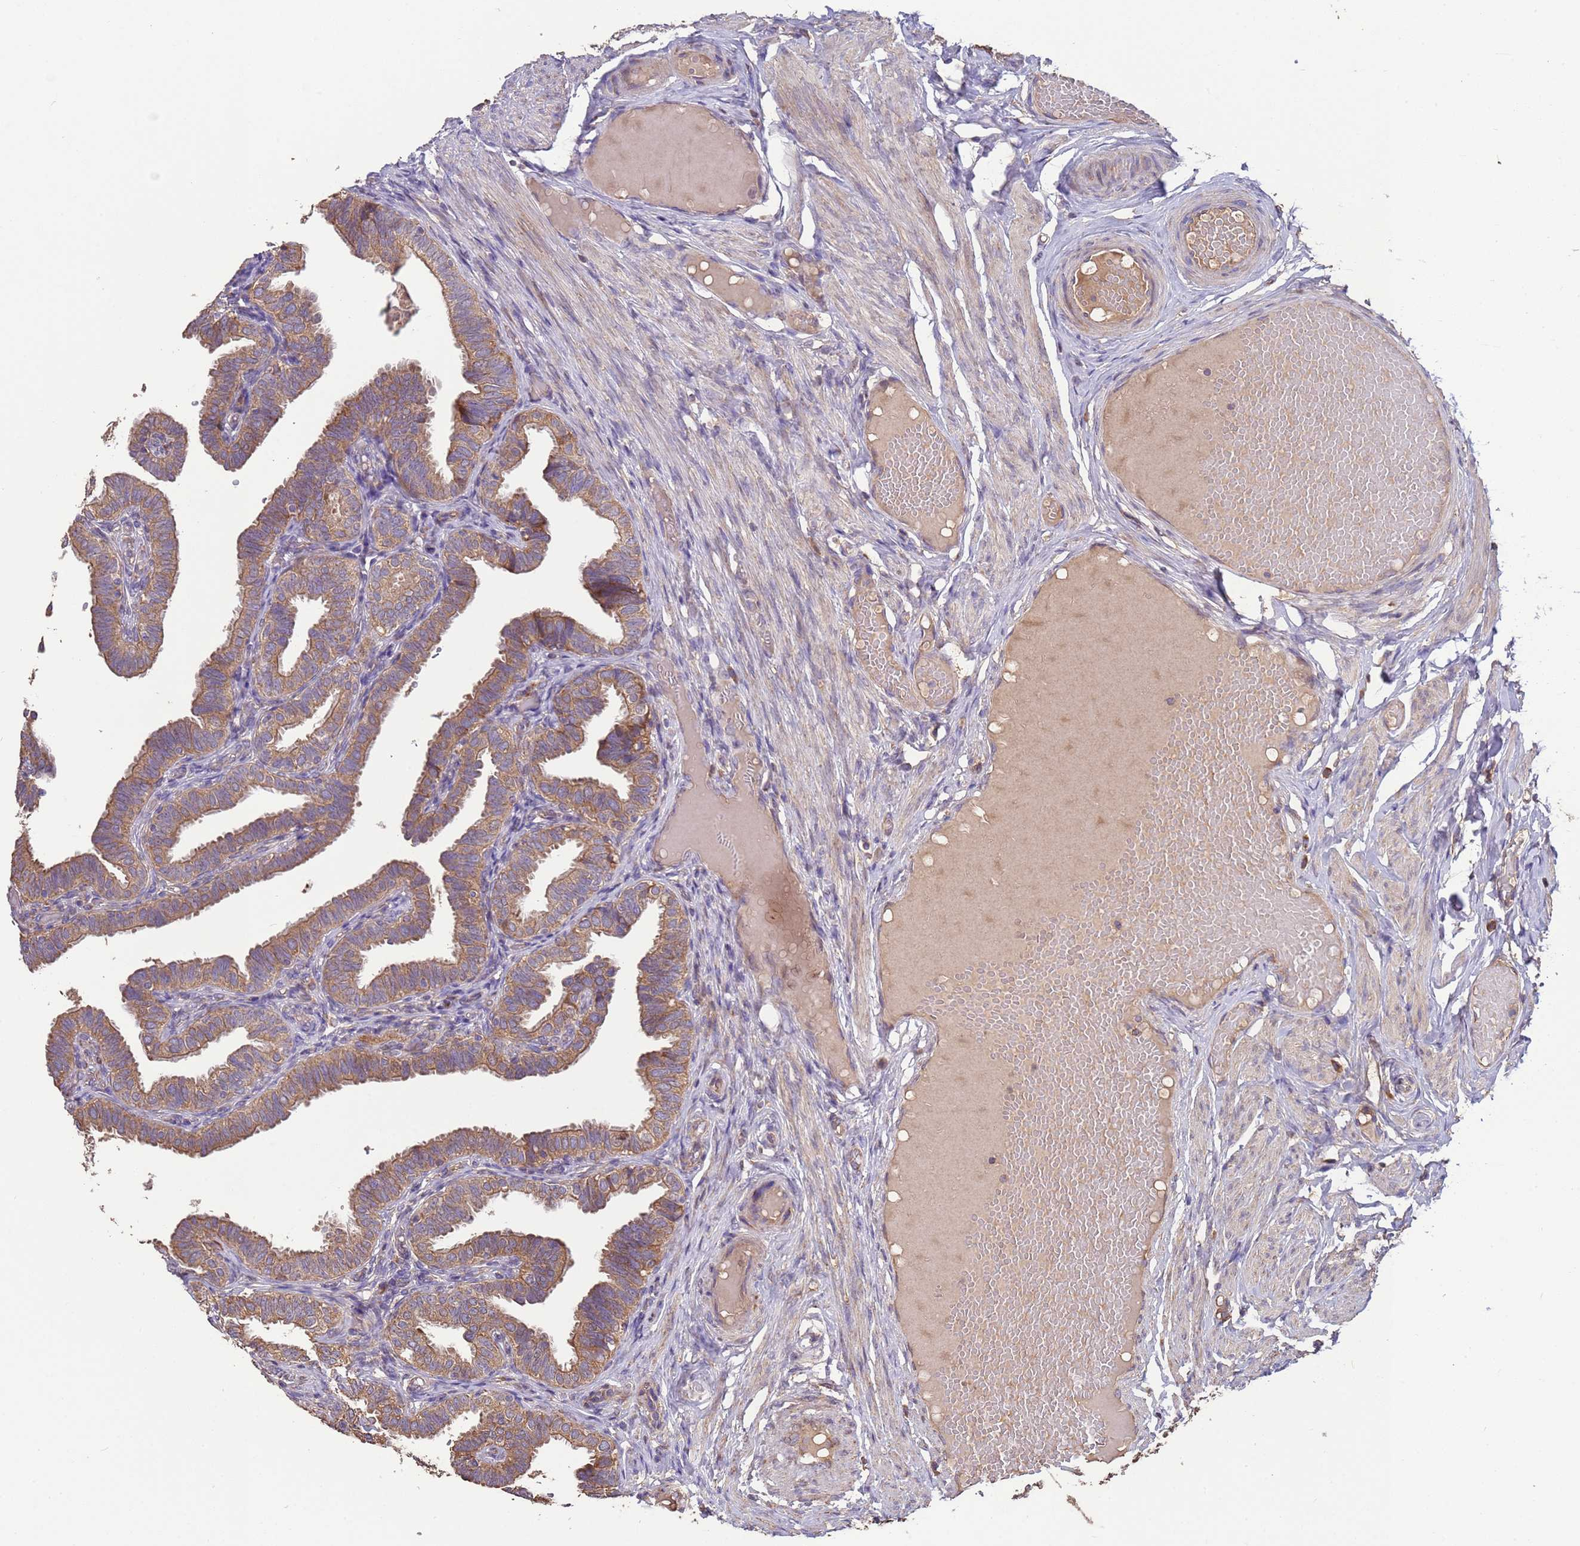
{"staining": {"intensity": "moderate", "quantity": ">75%", "location": "cytoplasmic/membranous"}, "tissue": "fallopian tube", "cell_type": "Glandular cells", "image_type": "normal", "snomed": [{"axis": "morphology", "description": "Normal tissue, NOS"}, {"axis": "topography", "description": "Fallopian tube"}], "caption": "Brown immunohistochemical staining in benign human fallopian tube reveals moderate cytoplasmic/membranous expression in approximately >75% of glandular cells. Immunohistochemistry (ihc) stains the protein of interest in brown and the nuclei are stained blue.", "gene": "EEF1AKMT1", "patient": {"sex": "female", "age": 39}}